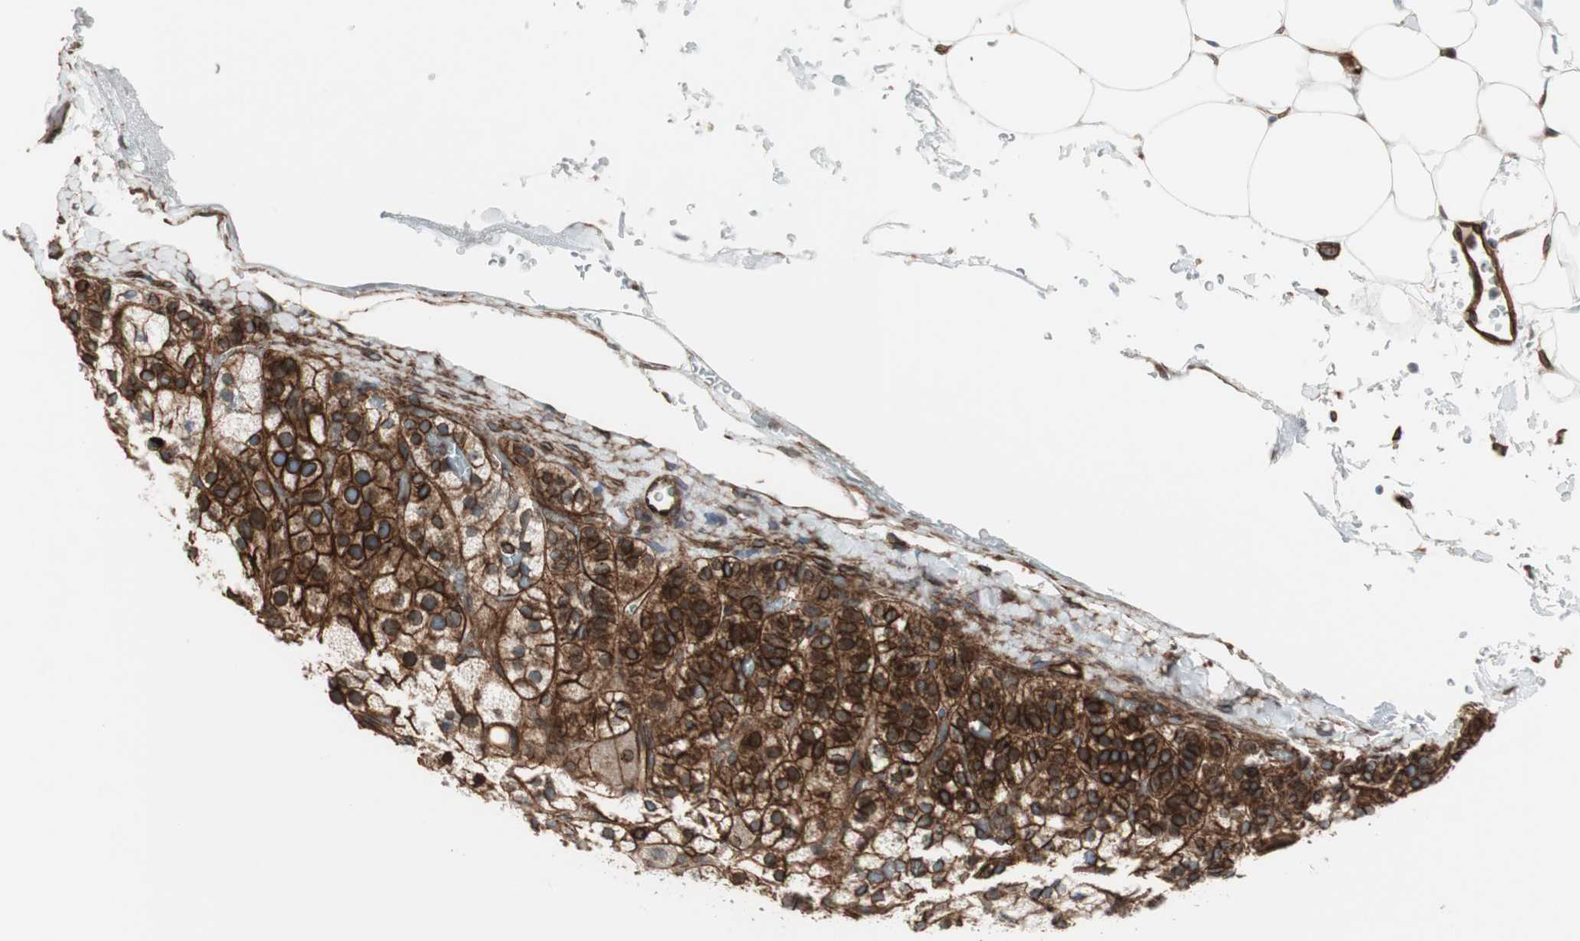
{"staining": {"intensity": "strong", "quantity": ">75%", "location": "cytoplasmic/membranous,nuclear"}, "tissue": "adrenal gland", "cell_type": "Glandular cells", "image_type": "normal", "snomed": [{"axis": "morphology", "description": "Normal tissue, NOS"}, {"axis": "topography", "description": "Adrenal gland"}], "caption": "Strong cytoplasmic/membranous,nuclear expression for a protein is identified in about >75% of glandular cells of benign adrenal gland using immunohistochemistry.", "gene": "TCTA", "patient": {"sex": "male", "age": 35}}